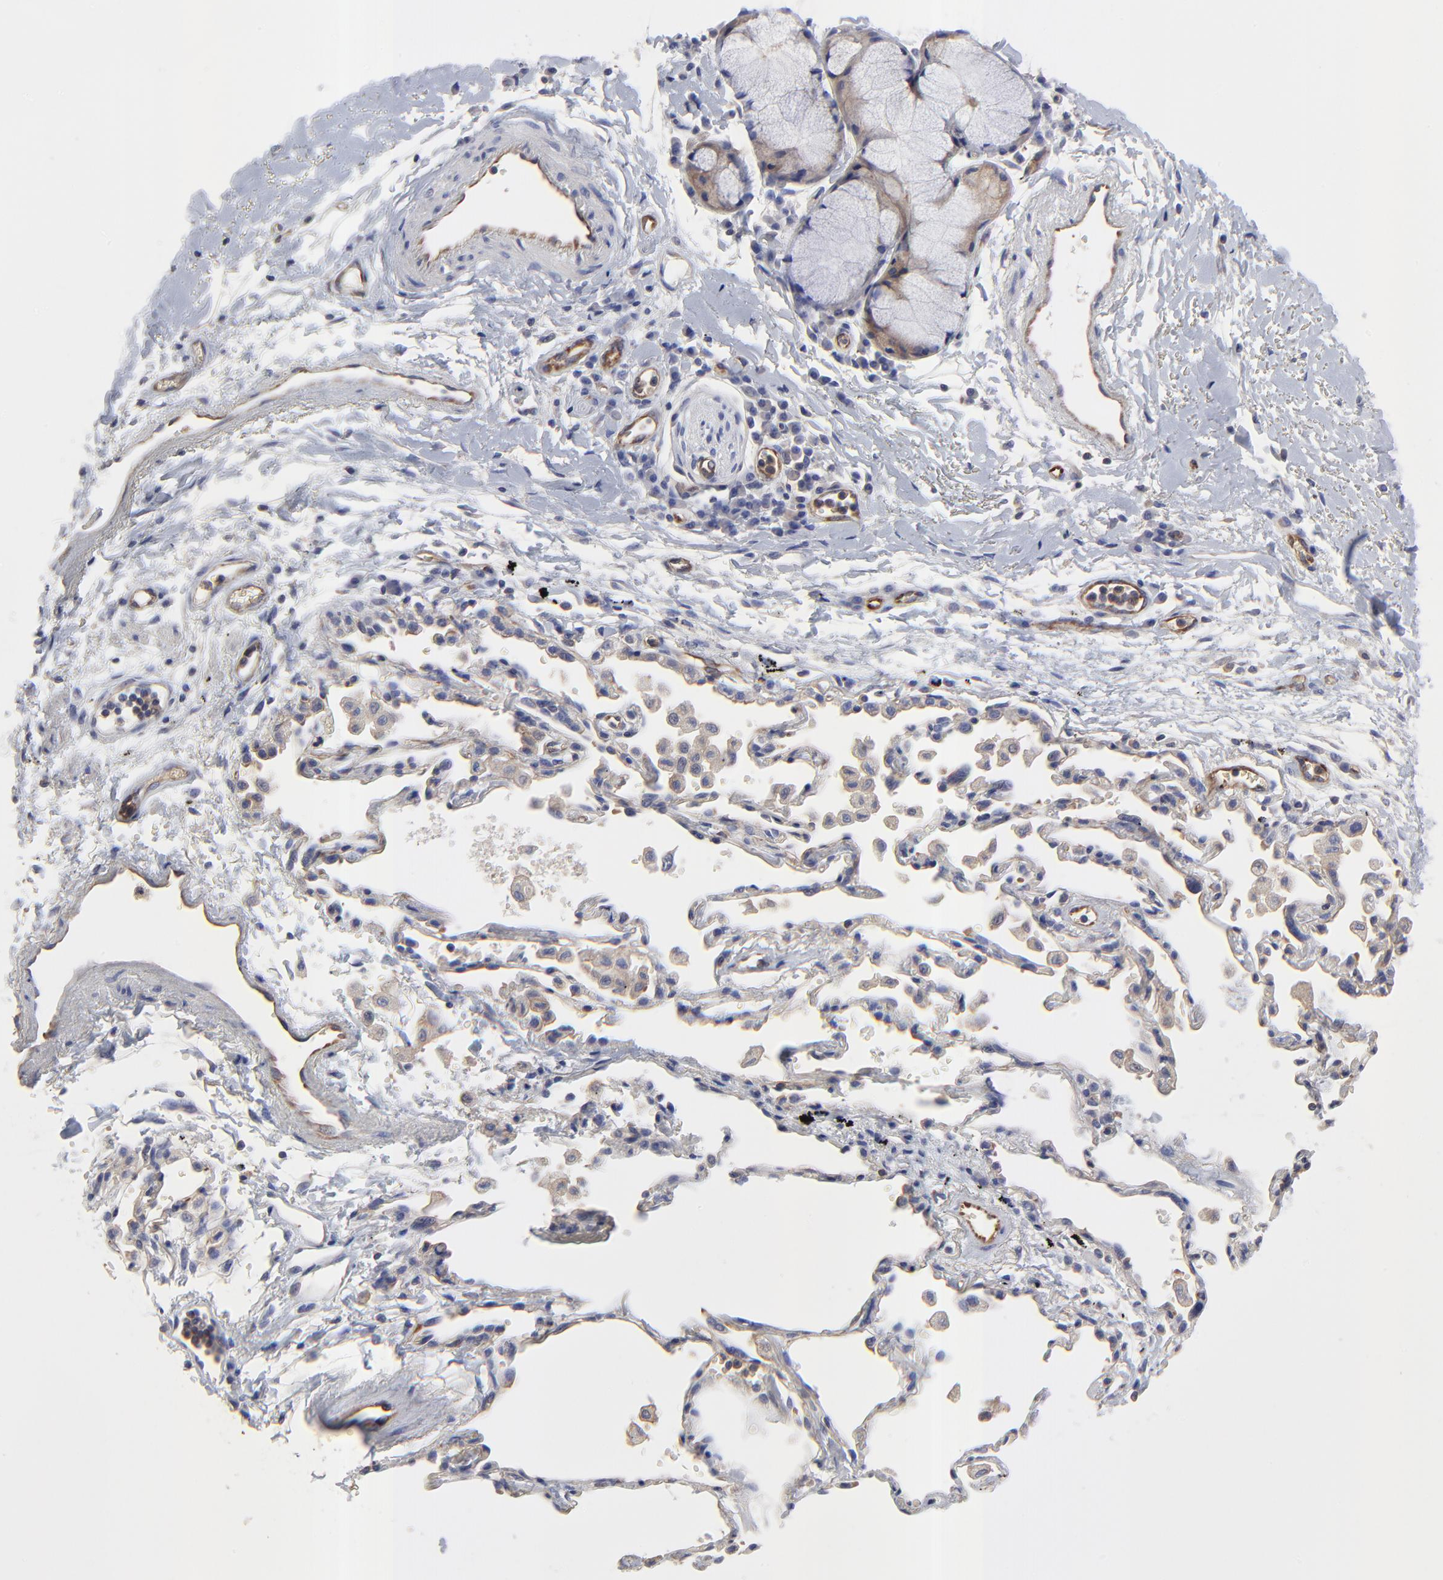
{"staining": {"intensity": "negative", "quantity": "none", "location": "none"}, "tissue": "adipose tissue", "cell_type": "Adipocytes", "image_type": "normal", "snomed": [{"axis": "morphology", "description": "Normal tissue, NOS"}, {"axis": "morphology", "description": "Adenocarcinoma, NOS"}, {"axis": "topography", "description": "Cartilage tissue"}, {"axis": "topography", "description": "Bronchus"}, {"axis": "topography", "description": "Lung"}], "caption": "IHC histopathology image of benign human adipose tissue stained for a protein (brown), which shows no positivity in adipocytes. (Brightfield microscopy of DAB IHC at high magnification).", "gene": "SULF2", "patient": {"sex": "female", "age": 67}}